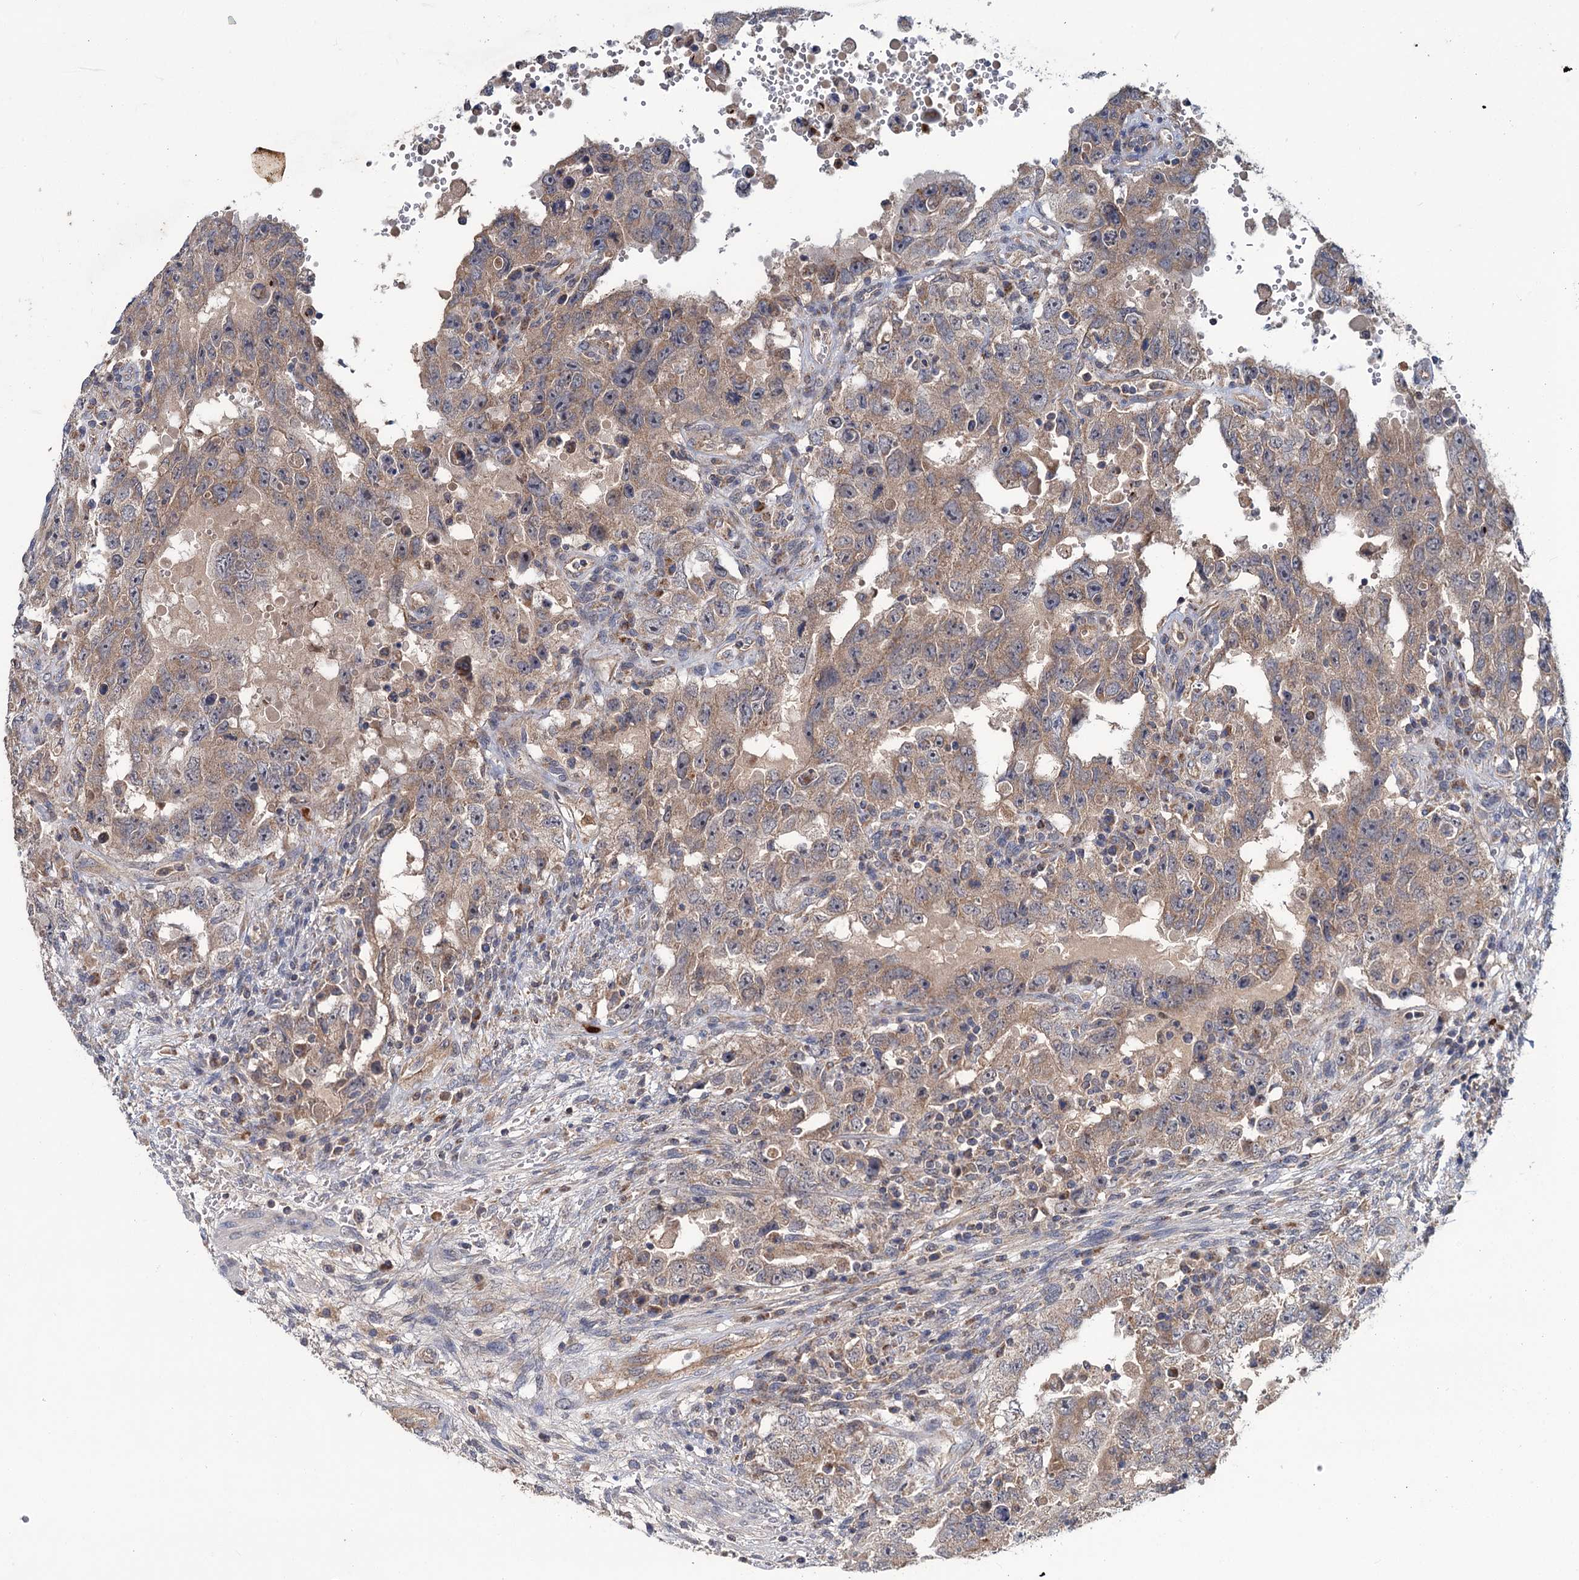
{"staining": {"intensity": "weak", "quantity": "25%-75%", "location": "cytoplasmic/membranous"}, "tissue": "testis cancer", "cell_type": "Tumor cells", "image_type": "cancer", "snomed": [{"axis": "morphology", "description": "Carcinoma, Embryonal, NOS"}, {"axis": "topography", "description": "Testis"}], "caption": "Immunohistochemistry (IHC) histopathology image of testis cancer (embryonal carcinoma) stained for a protein (brown), which displays low levels of weak cytoplasmic/membranous expression in approximately 25%-75% of tumor cells.", "gene": "DYNC2H1", "patient": {"sex": "male", "age": 26}}